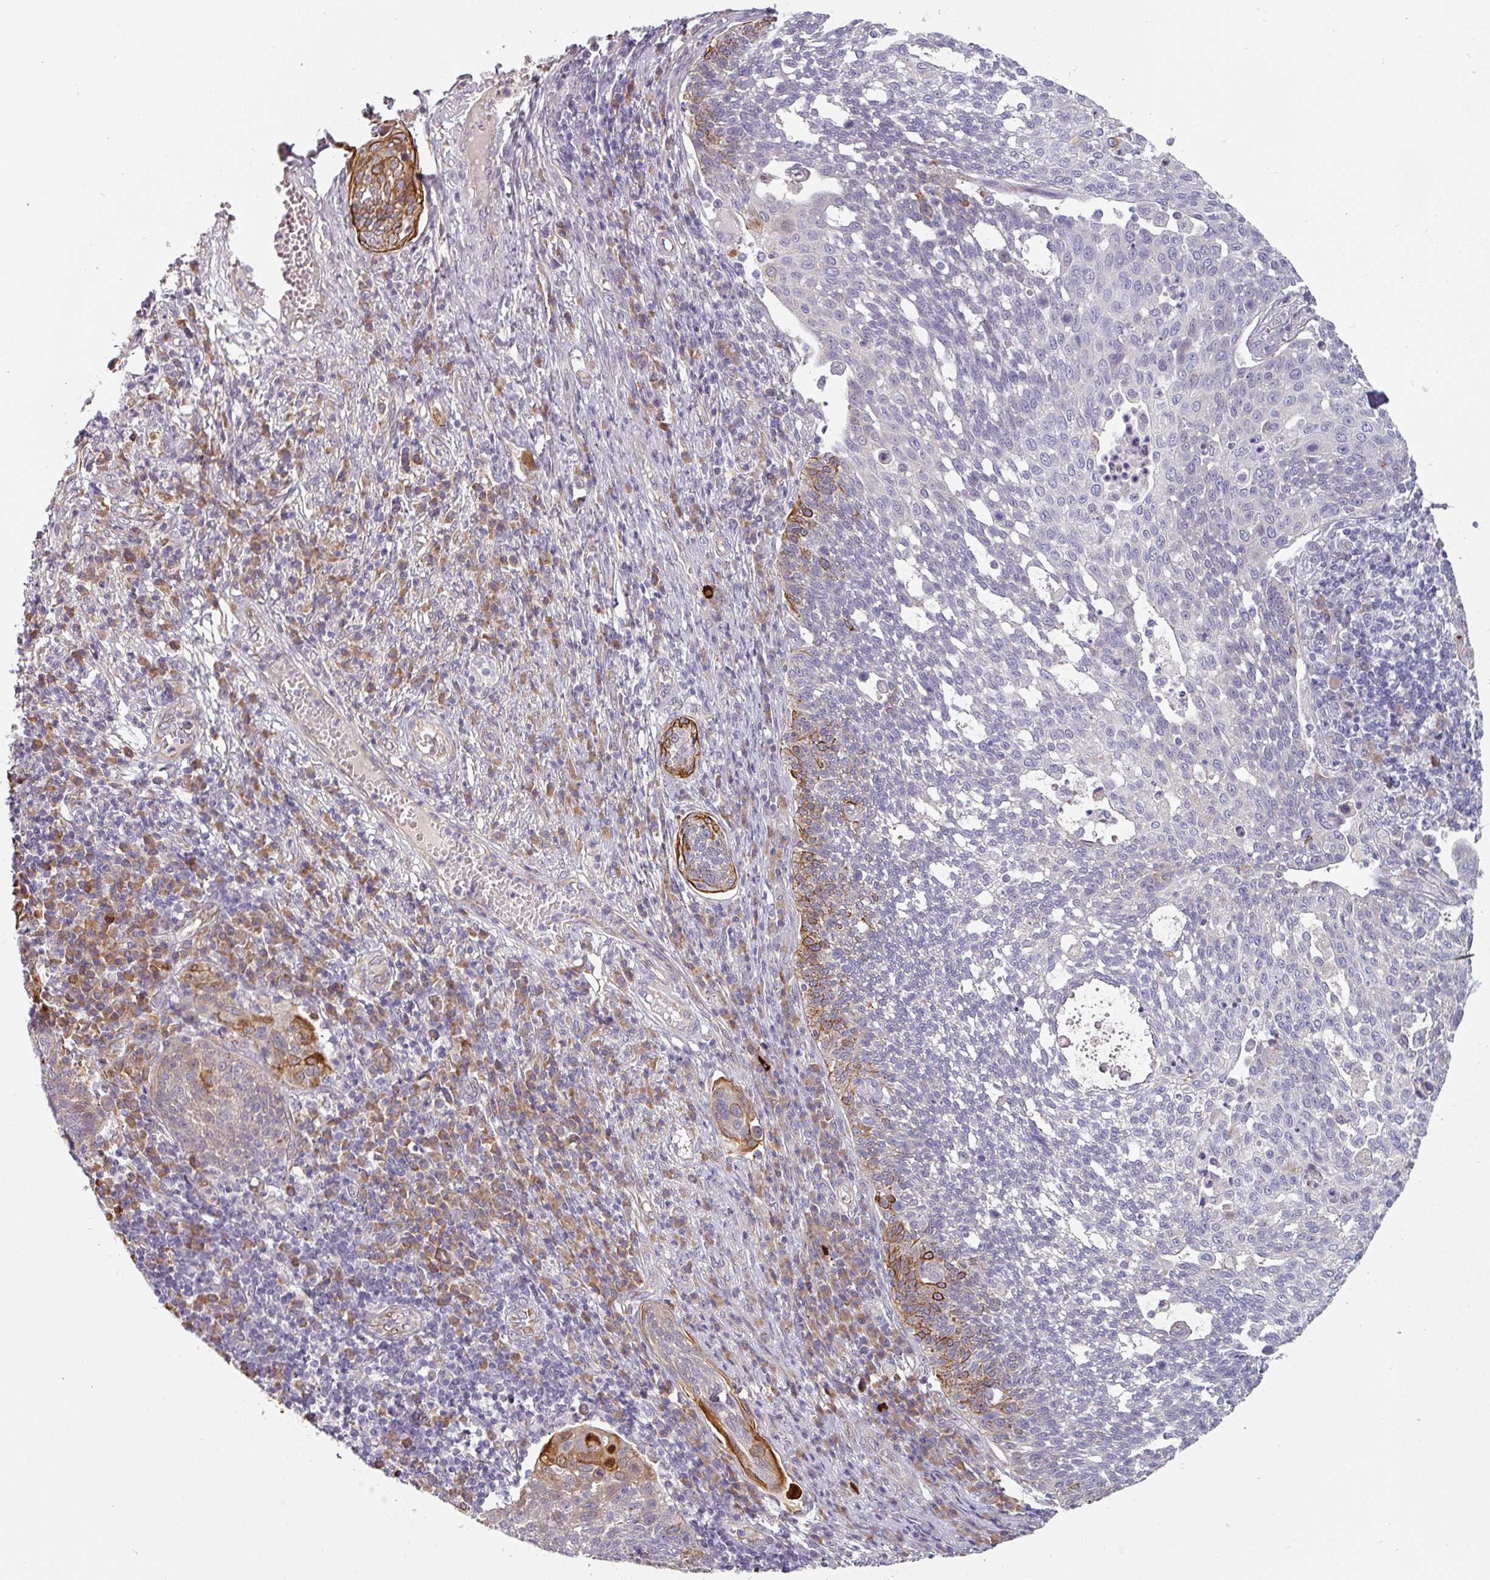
{"staining": {"intensity": "moderate", "quantity": "<25%", "location": "cytoplasmic/membranous"}, "tissue": "cervical cancer", "cell_type": "Tumor cells", "image_type": "cancer", "snomed": [{"axis": "morphology", "description": "Squamous cell carcinoma, NOS"}, {"axis": "topography", "description": "Cervix"}], "caption": "Cervical cancer (squamous cell carcinoma) stained with DAB (3,3'-diaminobenzidine) immunohistochemistry (IHC) demonstrates low levels of moderate cytoplasmic/membranous staining in about <25% of tumor cells.", "gene": "CEP78", "patient": {"sex": "female", "age": 34}}